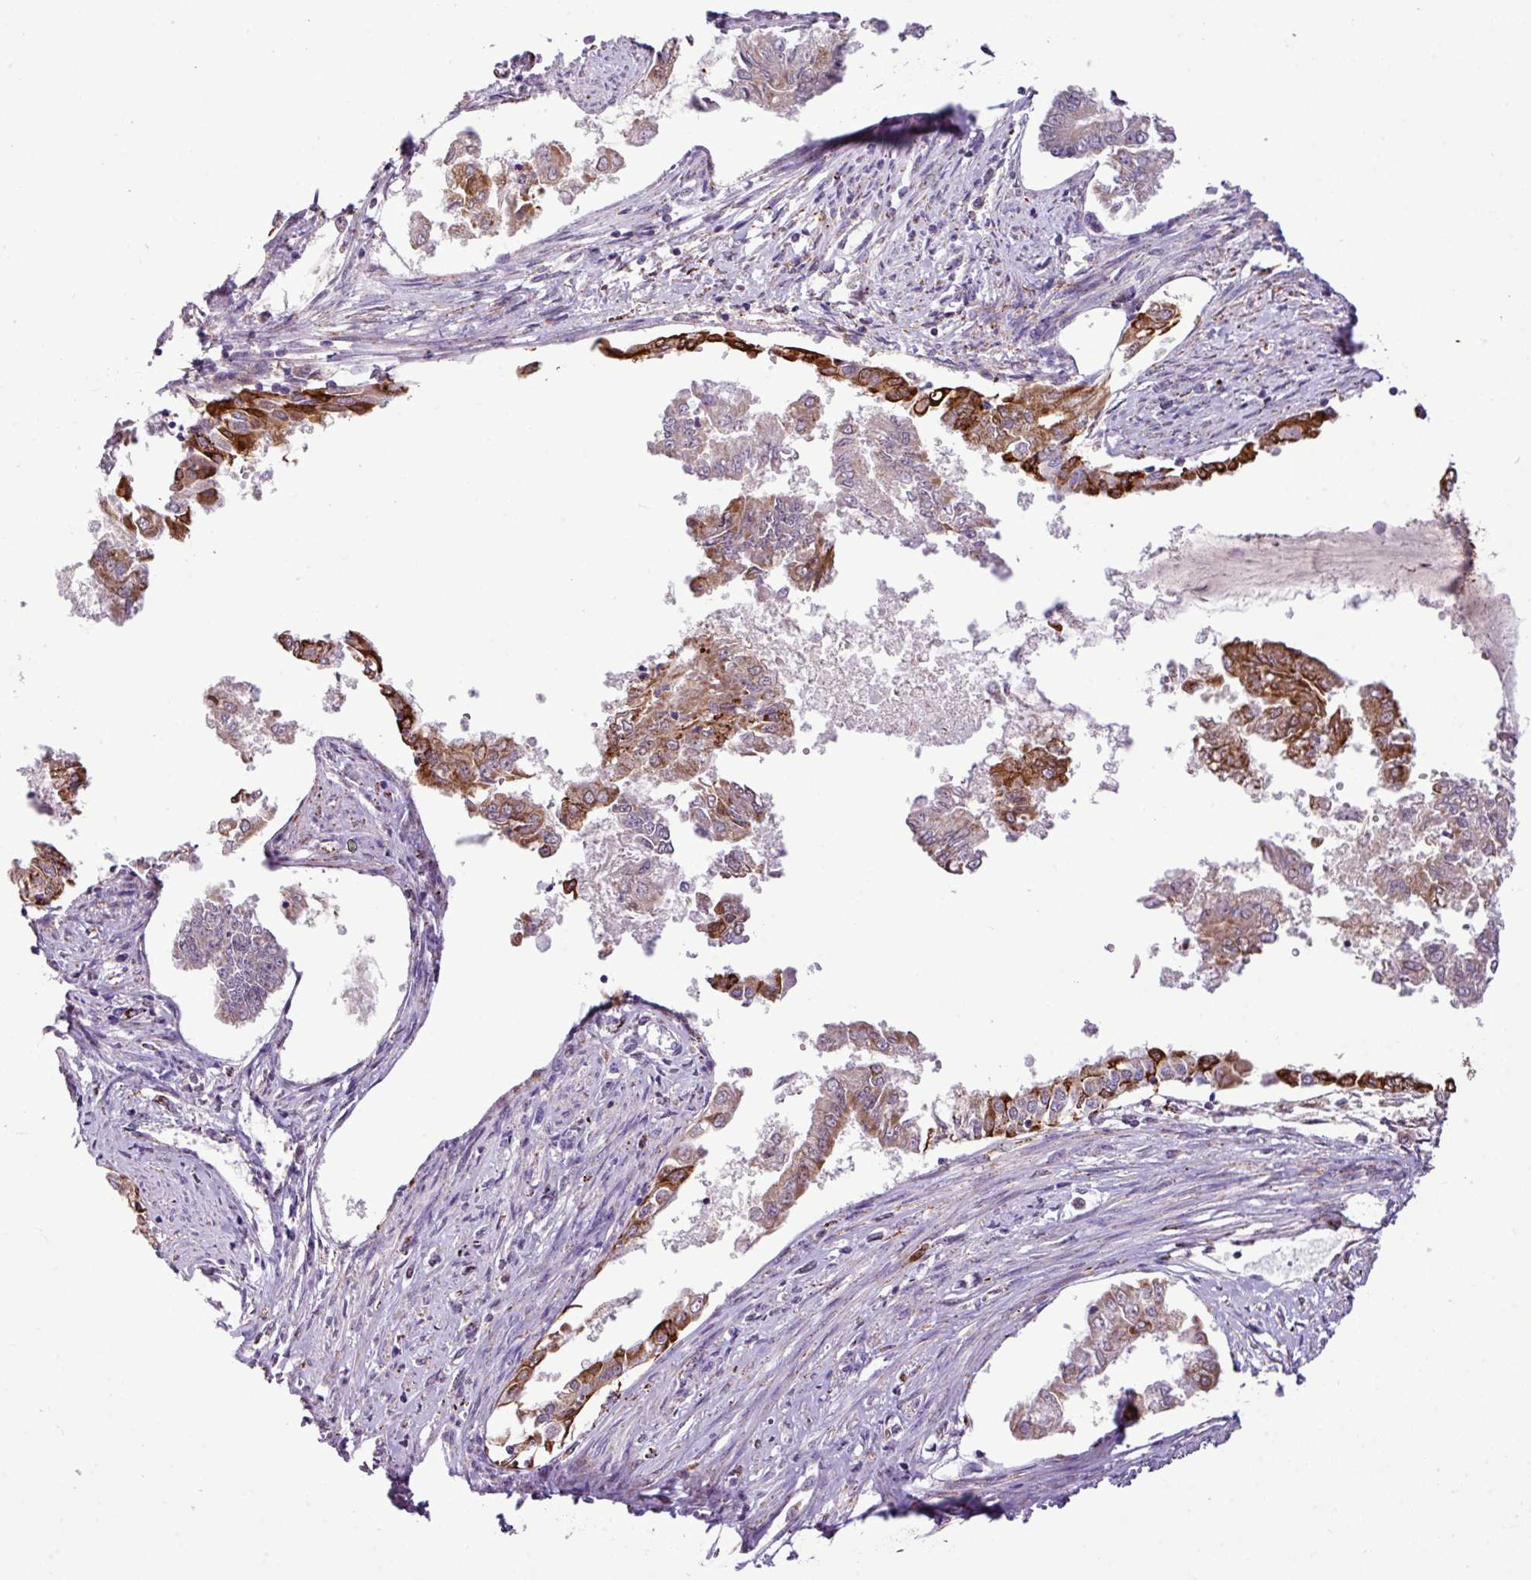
{"staining": {"intensity": "strong", "quantity": "25%-75%", "location": "cytoplasmic/membranous"}, "tissue": "endometrial cancer", "cell_type": "Tumor cells", "image_type": "cancer", "snomed": [{"axis": "morphology", "description": "Adenocarcinoma, NOS"}, {"axis": "topography", "description": "Endometrium"}], "caption": "Immunohistochemistry histopathology image of neoplastic tissue: endometrial cancer (adenocarcinoma) stained using immunohistochemistry demonstrates high levels of strong protein expression localized specifically in the cytoplasmic/membranous of tumor cells, appearing as a cytoplasmic/membranous brown color.", "gene": "SGPP1", "patient": {"sex": "female", "age": 76}}